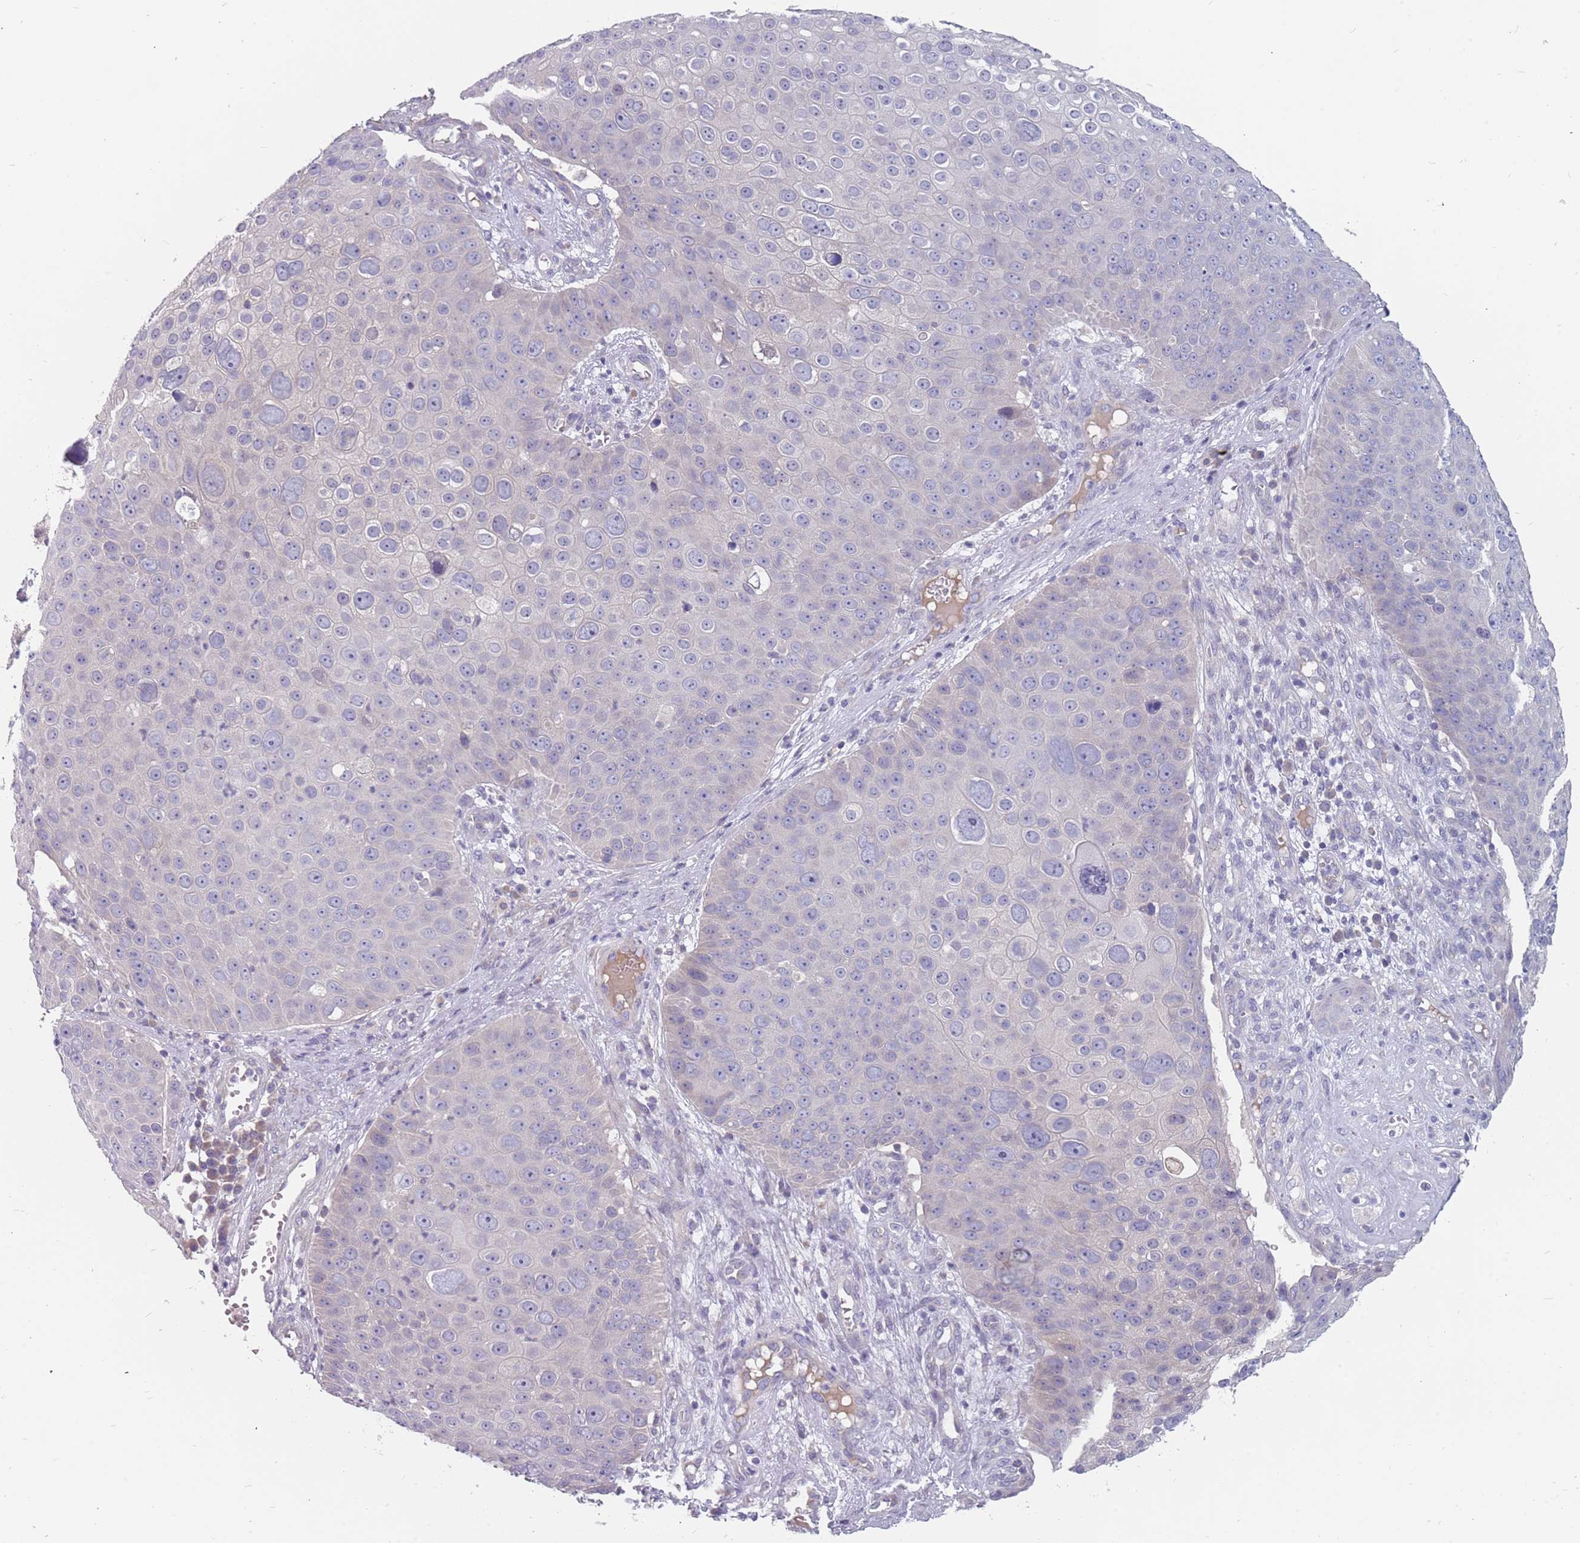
{"staining": {"intensity": "negative", "quantity": "none", "location": "none"}, "tissue": "skin cancer", "cell_type": "Tumor cells", "image_type": "cancer", "snomed": [{"axis": "morphology", "description": "Squamous cell carcinoma, NOS"}, {"axis": "topography", "description": "Skin"}], "caption": "Skin cancer stained for a protein using IHC displays no expression tumor cells.", "gene": "CMTR2", "patient": {"sex": "male", "age": 71}}